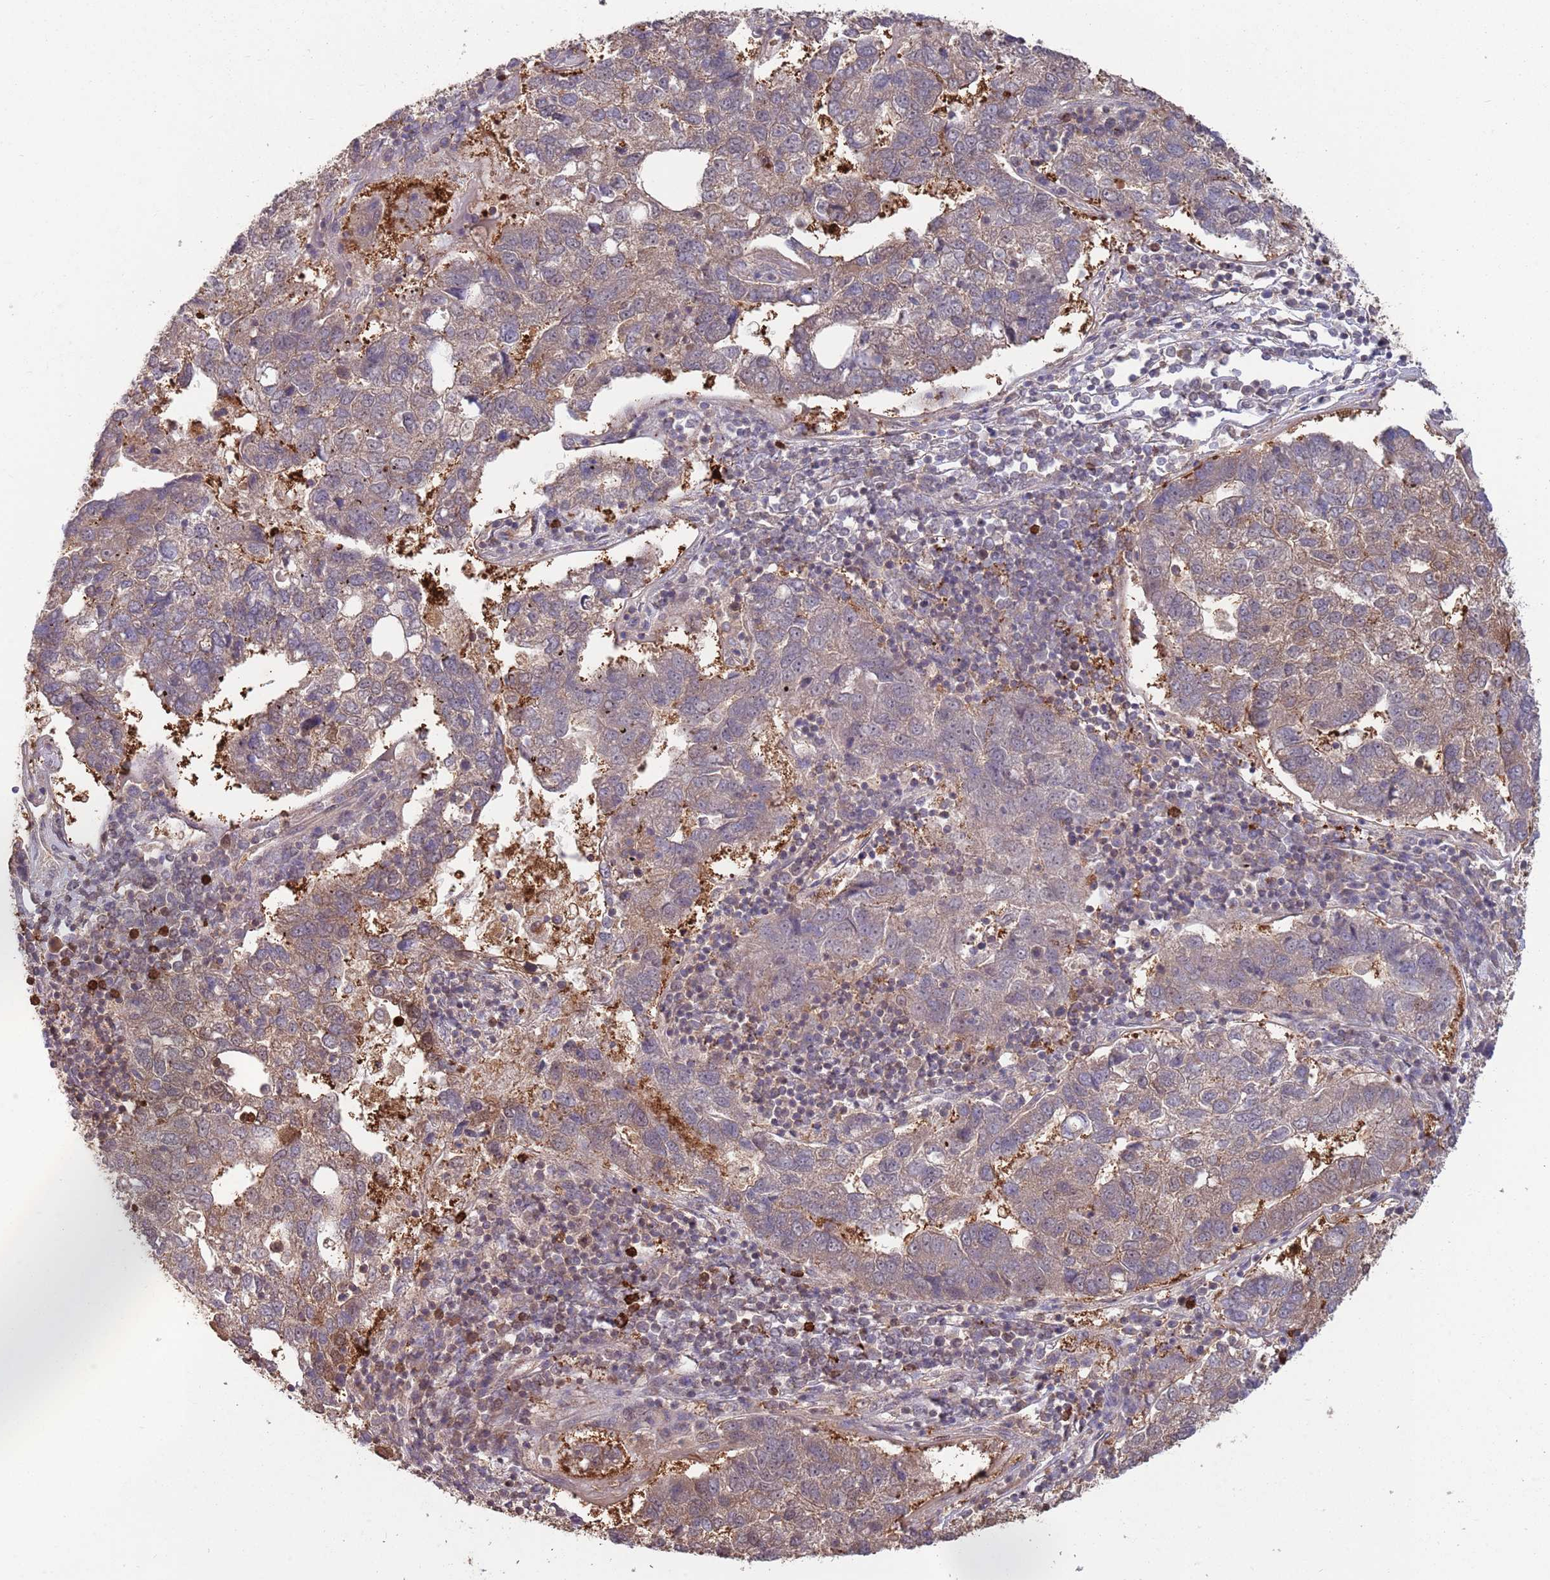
{"staining": {"intensity": "weak", "quantity": "25%-75%", "location": "cytoplasmic/membranous"}, "tissue": "pancreatic cancer", "cell_type": "Tumor cells", "image_type": "cancer", "snomed": [{"axis": "morphology", "description": "Adenocarcinoma, NOS"}, {"axis": "topography", "description": "Pancreas"}], "caption": "A histopathology image of pancreatic cancer (adenocarcinoma) stained for a protein demonstrates weak cytoplasmic/membranous brown staining in tumor cells.", "gene": "SALL1", "patient": {"sex": "female", "age": 61}}